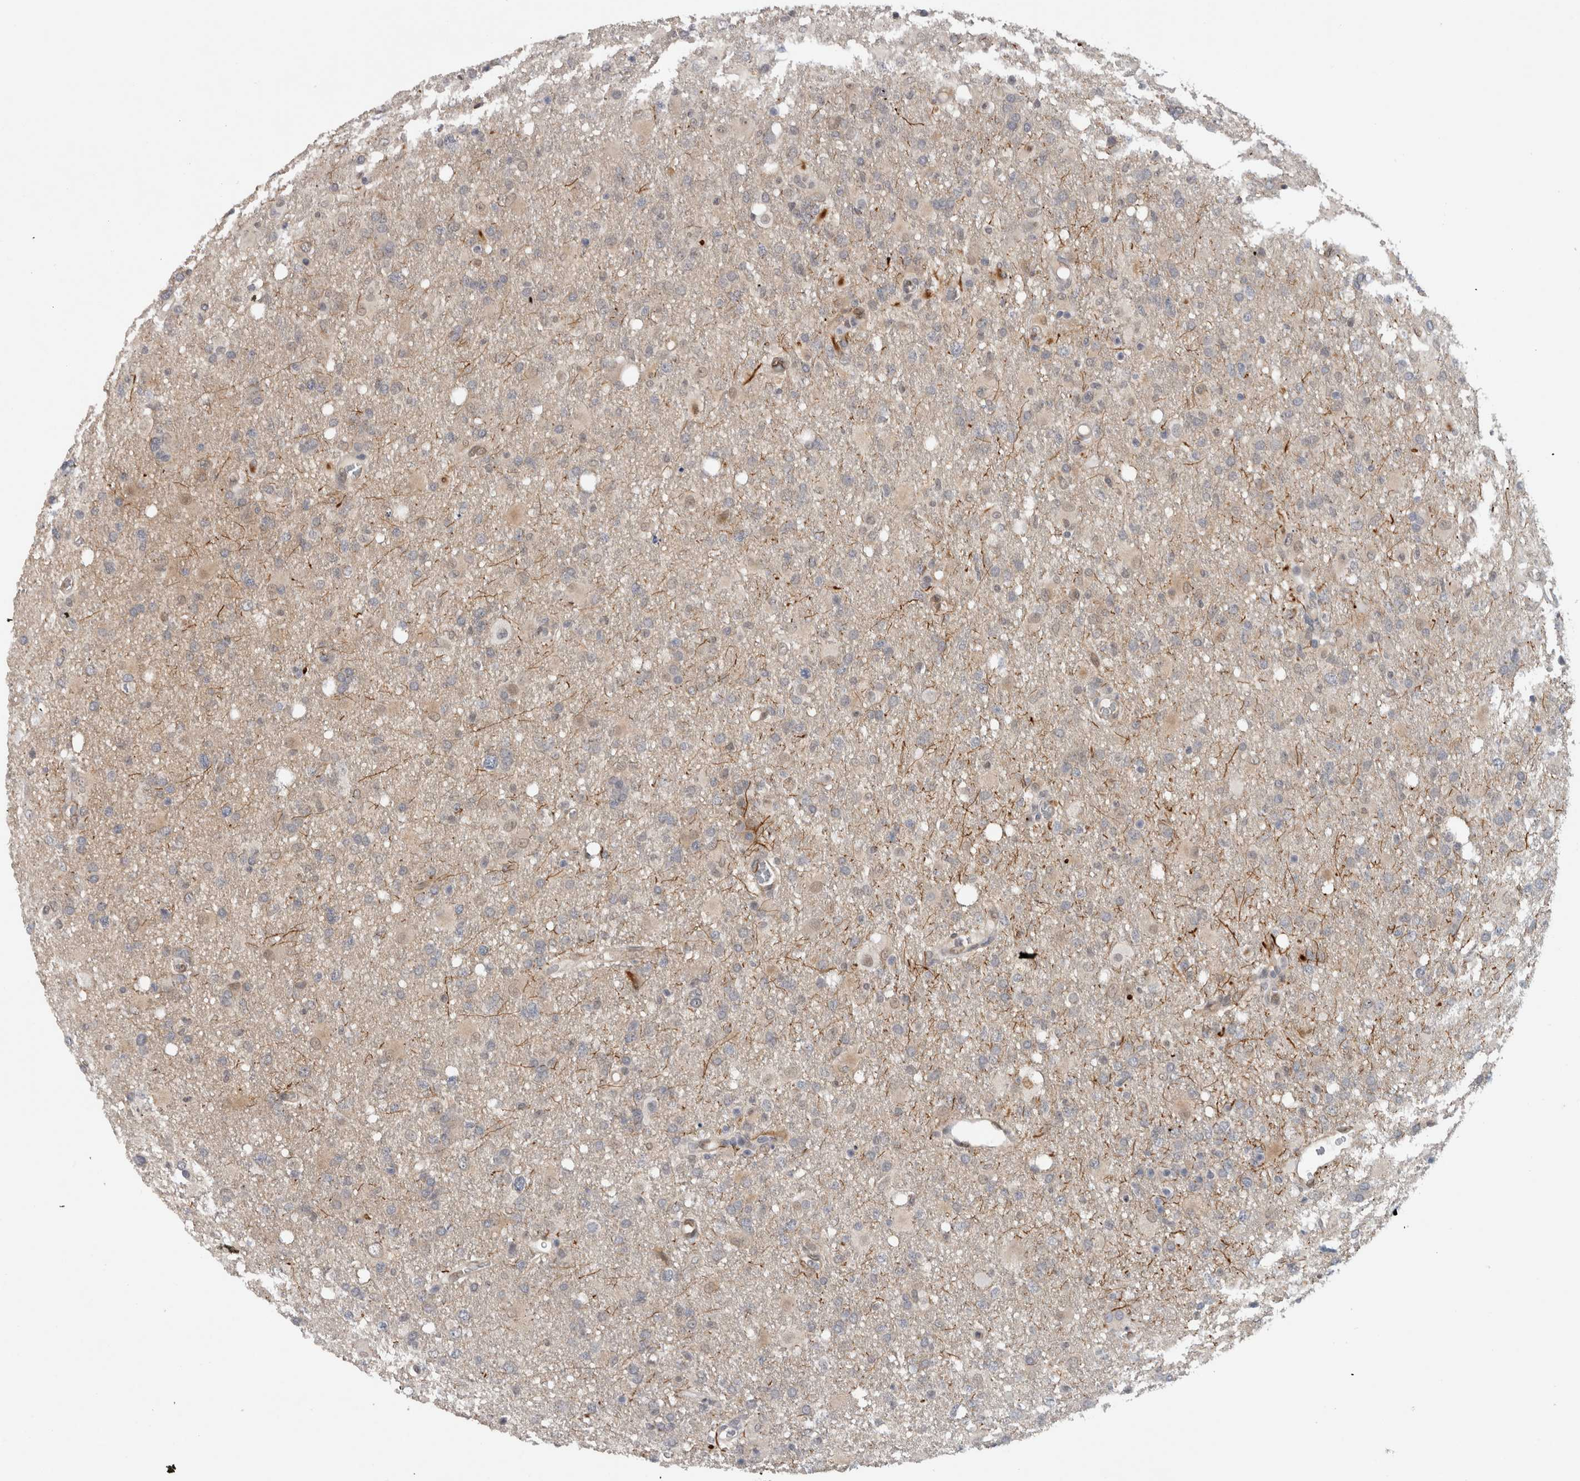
{"staining": {"intensity": "weak", "quantity": "<25%", "location": "cytoplasmic/membranous"}, "tissue": "glioma", "cell_type": "Tumor cells", "image_type": "cancer", "snomed": [{"axis": "morphology", "description": "Glioma, malignant, High grade"}, {"axis": "topography", "description": "Brain"}], "caption": "This is a histopathology image of immunohistochemistry staining of glioma, which shows no expression in tumor cells. (DAB (3,3'-diaminobenzidine) immunohistochemistry (IHC) visualized using brightfield microscopy, high magnification).", "gene": "PRXL2A", "patient": {"sex": "female", "age": 57}}